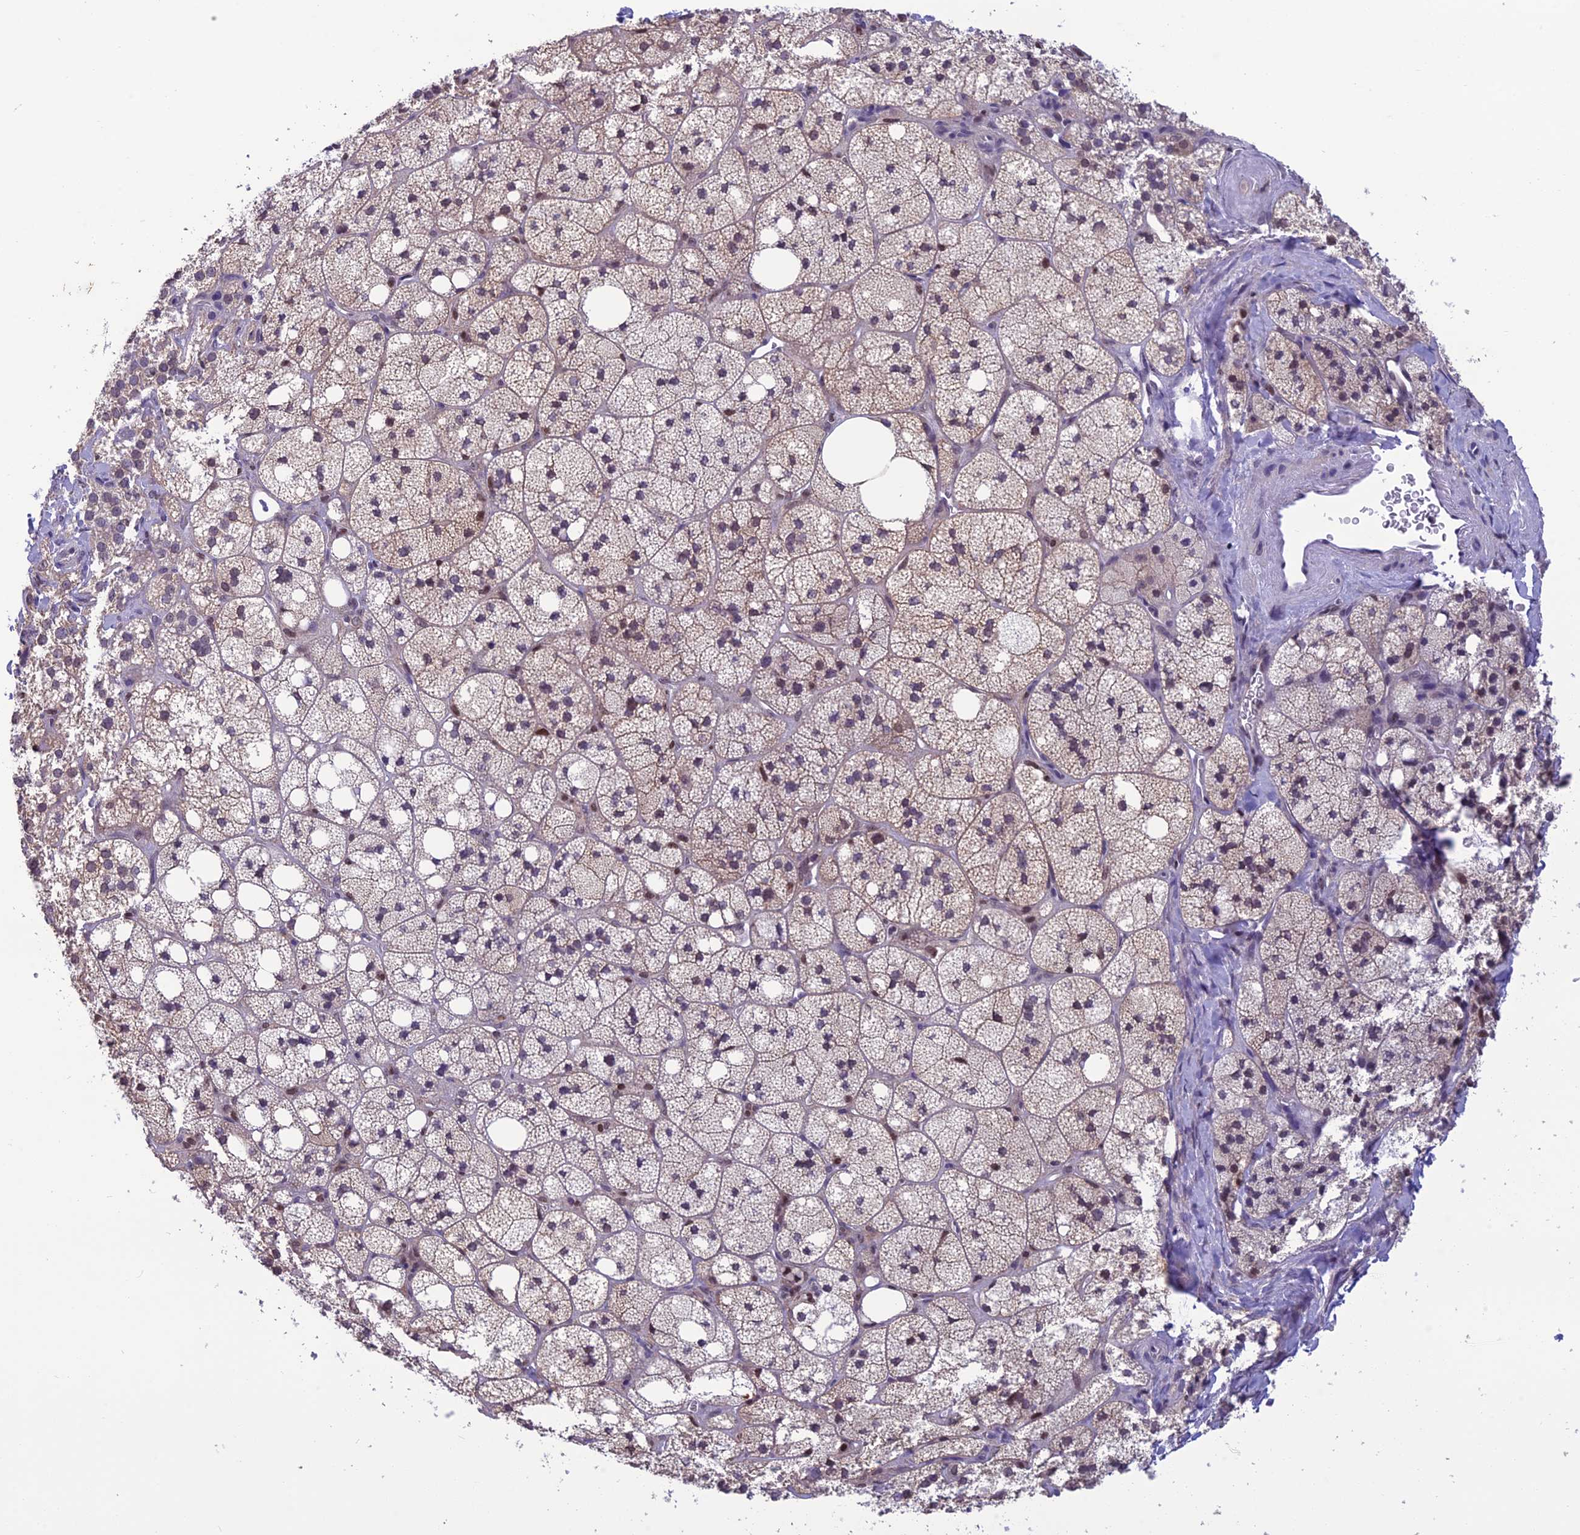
{"staining": {"intensity": "moderate", "quantity": "<25%", "location": "cytoplasmic/membranous,nuclear"}, "tissue": "adrenal gland", "cell_type": "Glandular cells", "image_type": "normal", "snomed": [{"axis": "morphology", "description": "Normal tissue, NOS"}, {"axis": "topography", "description": "Adrenal gland"}], "caption": "Protein staining by IHC shows moderate cytoplasmic/membranous,nuclear positivity in about <25% of glandular cells in normal adrenal gland.", "gene": "MIS12", "patient": {"sex": "male", "age": 61}}